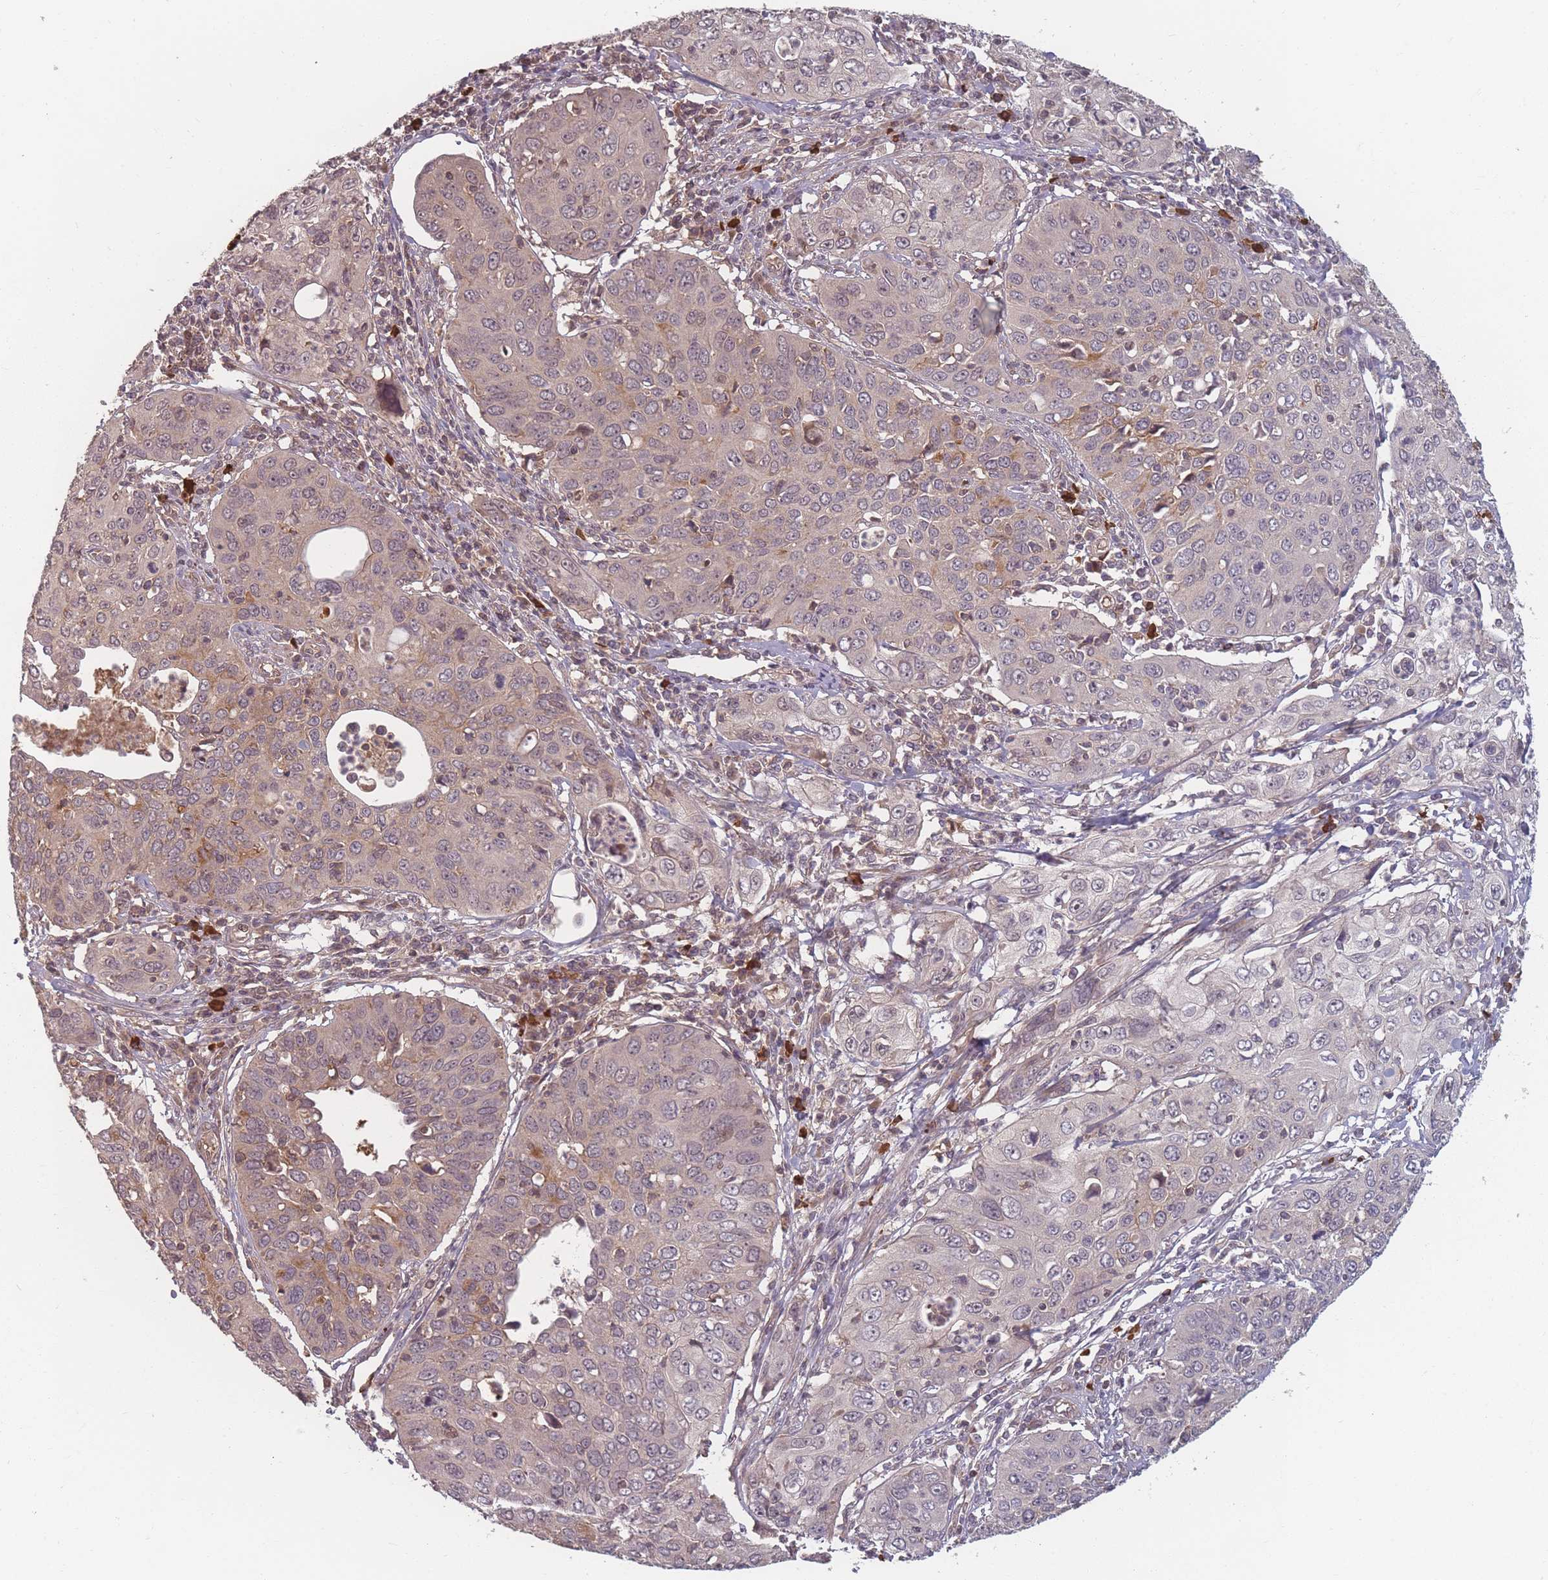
{"staining": {"intensity": "weak", "quantity": "25%-75%", "location": "cytoplasmic/membranous"}, "tissue": "cervical cancer", "cell_type": "Tumor cells", "image_type": "cancer", "snomed": [{"axis": "morphology", "description": "Squamous cell carcinoma, NOS"}, {"axis": "topography", "description": "Cervix"}], "caption": "Cervical cancer stained for a protein reveals weak cytoplasmic/membranous positivity in tumor cells.", "gene": "HAGH", "patient": {"sex": "female", "age": 36}}